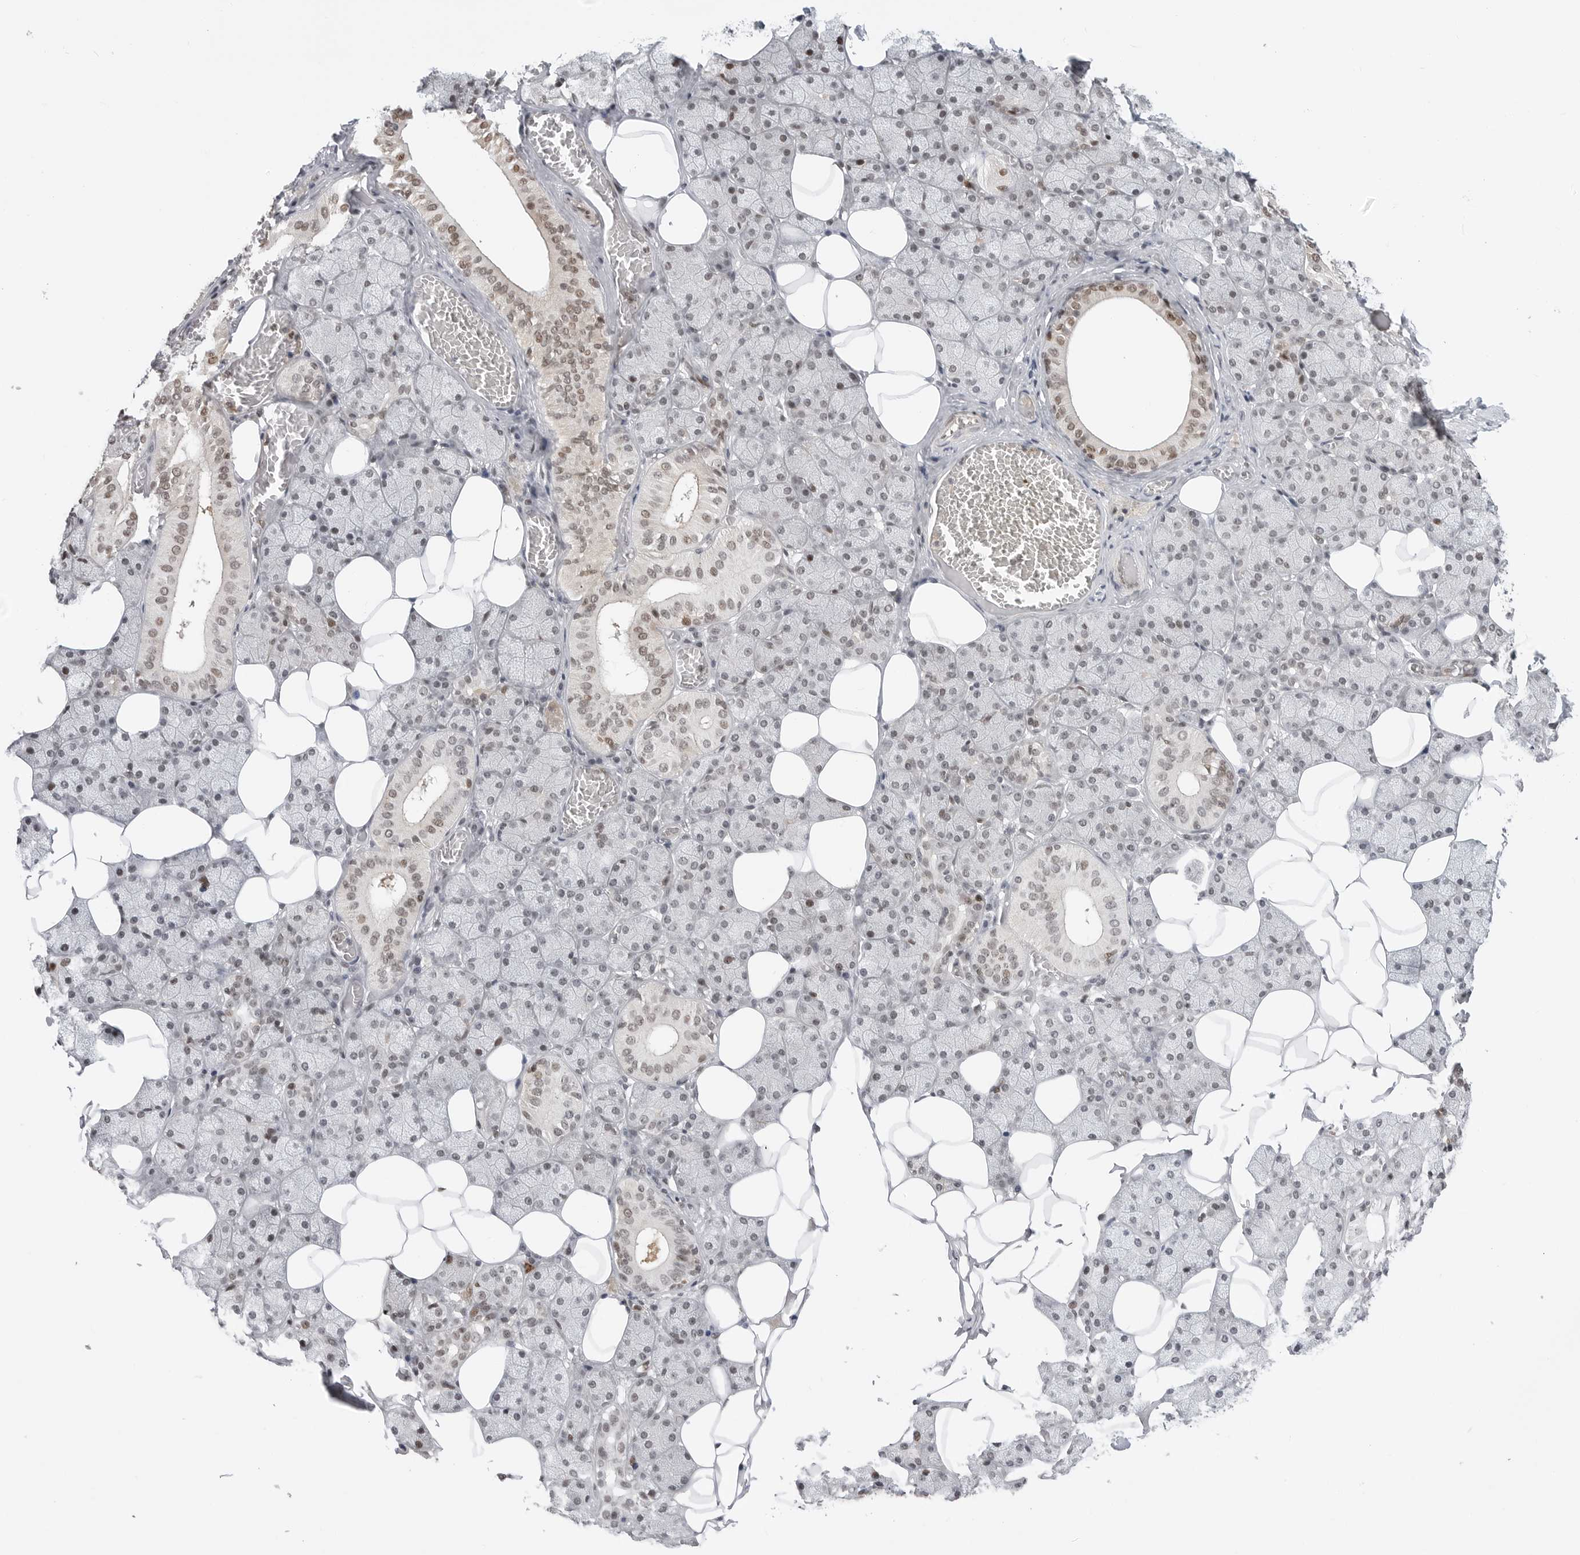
{"staining": {"intensity": "weak", "quantity": "25%-75%", "location": "nuclear"}, "tissue": "salivary gland", "cell_type": "Glandular cells", "image_type": "normal", "snomed": [{"axis": "morphology", "description": "Normal tissue, NOS"}, {"axis": "topography", "description": "Salivary gland"}], "caption": "IHC photomicrograph of unremarkable salivary gland: human salivary gland stained using IHC displays low levels of weak protein expression localized specifically in the nuclear of glandular cells, appearing as a nuclear brown color.", "gene": "C8orf33", "patient": {"sex": "female", "age": 33}}